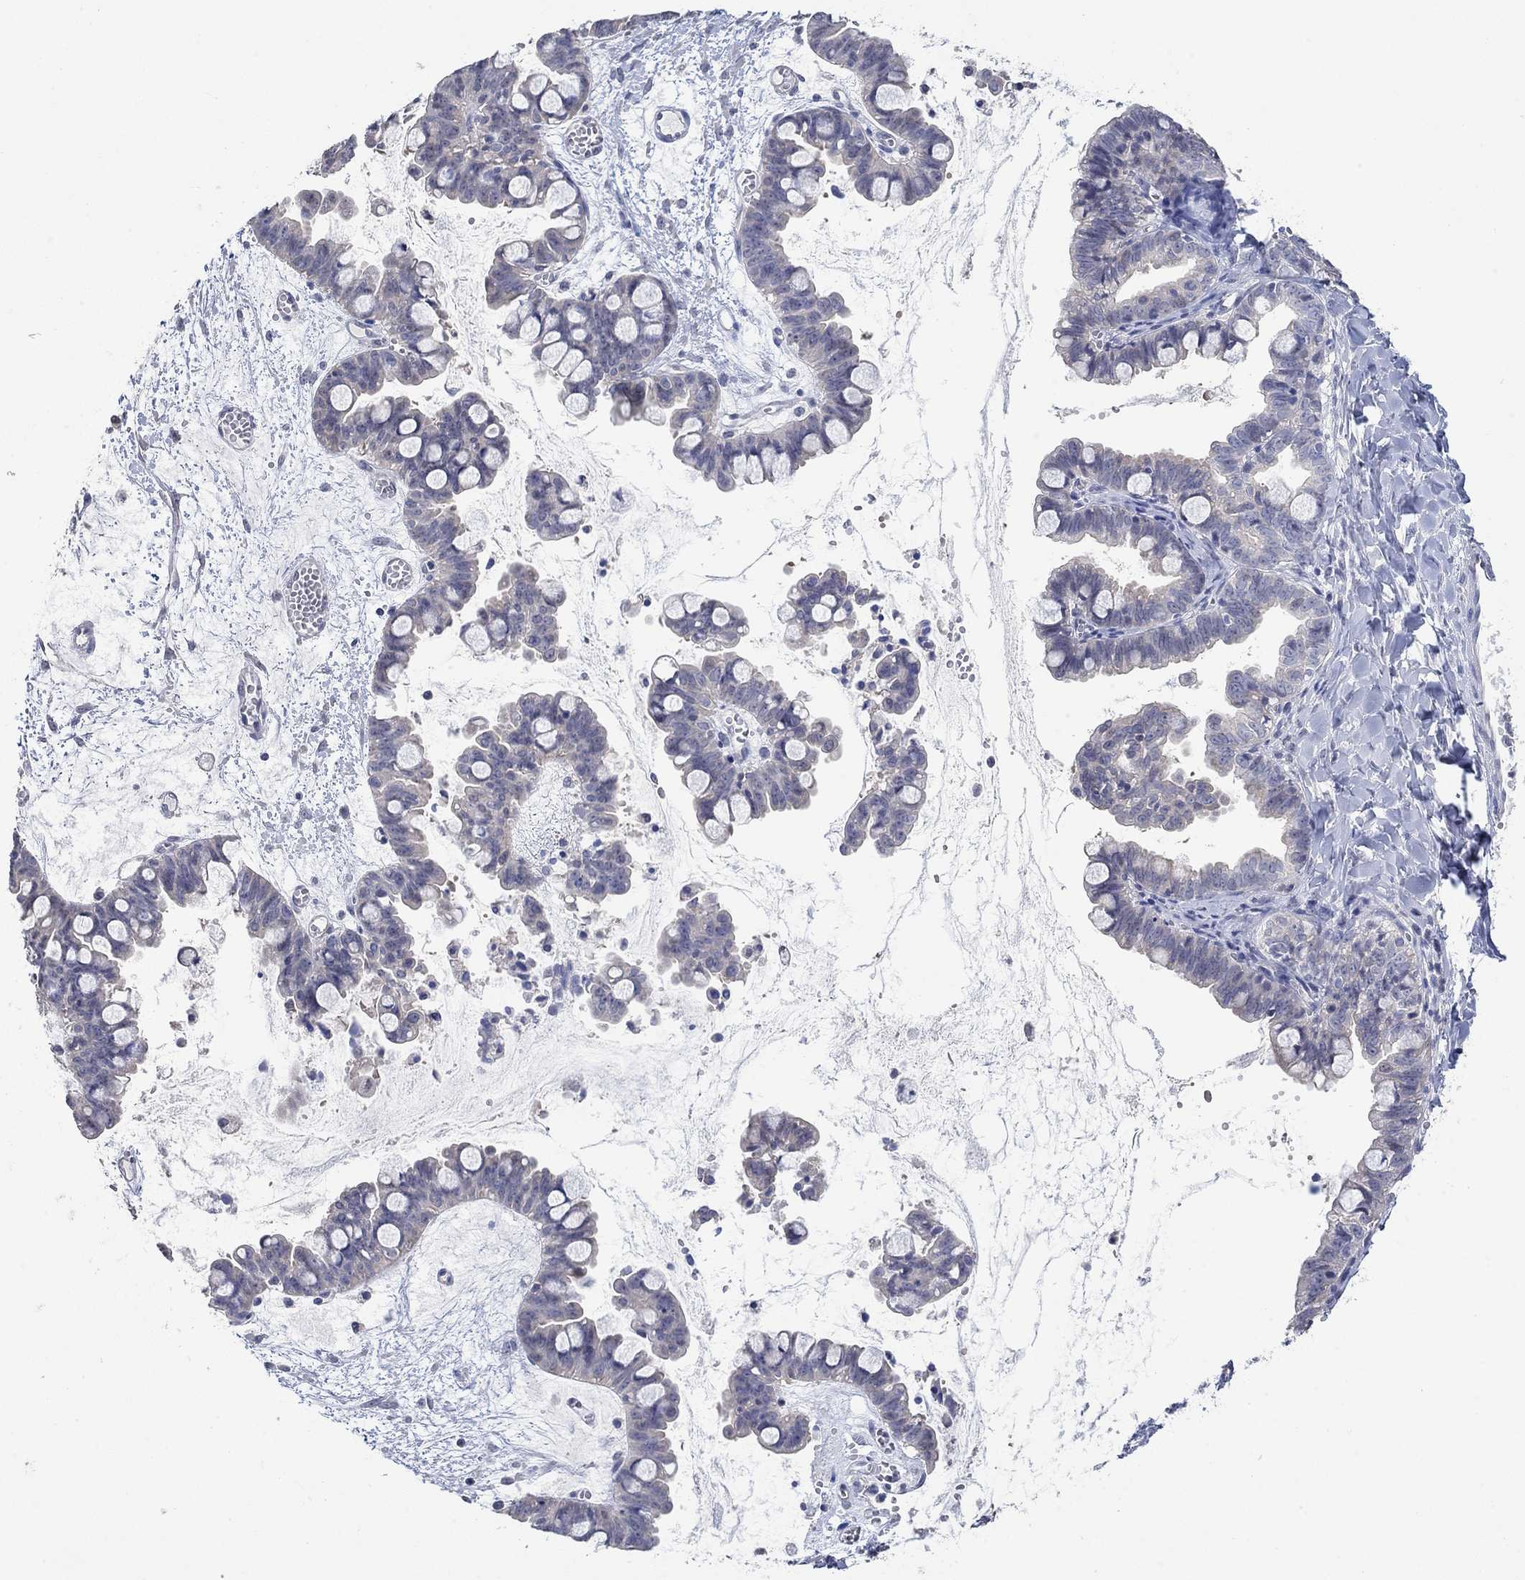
{"staining": {"intensity": "negative", "quantity": "none", "location": "none"}, "tissue": "ovarian cancer", "cell_type": "Tumor cells", "image_type": "cancer", "snomed": [{"axis": "morphology", "description": "Cystadenocarcinoma, mucinous, NOS"}, {"axis": "topography", "description": "Ovary"}], "caption": "Immunohistochemistry of human mucinous cystadenocarcinoma (ovarian) reveals no staining in tumor cells. (DAB immunohistochemistry with hematoxylin counter stain).", "gene": "PNMA5", "patient": {"sex": "female", "age": 63}}